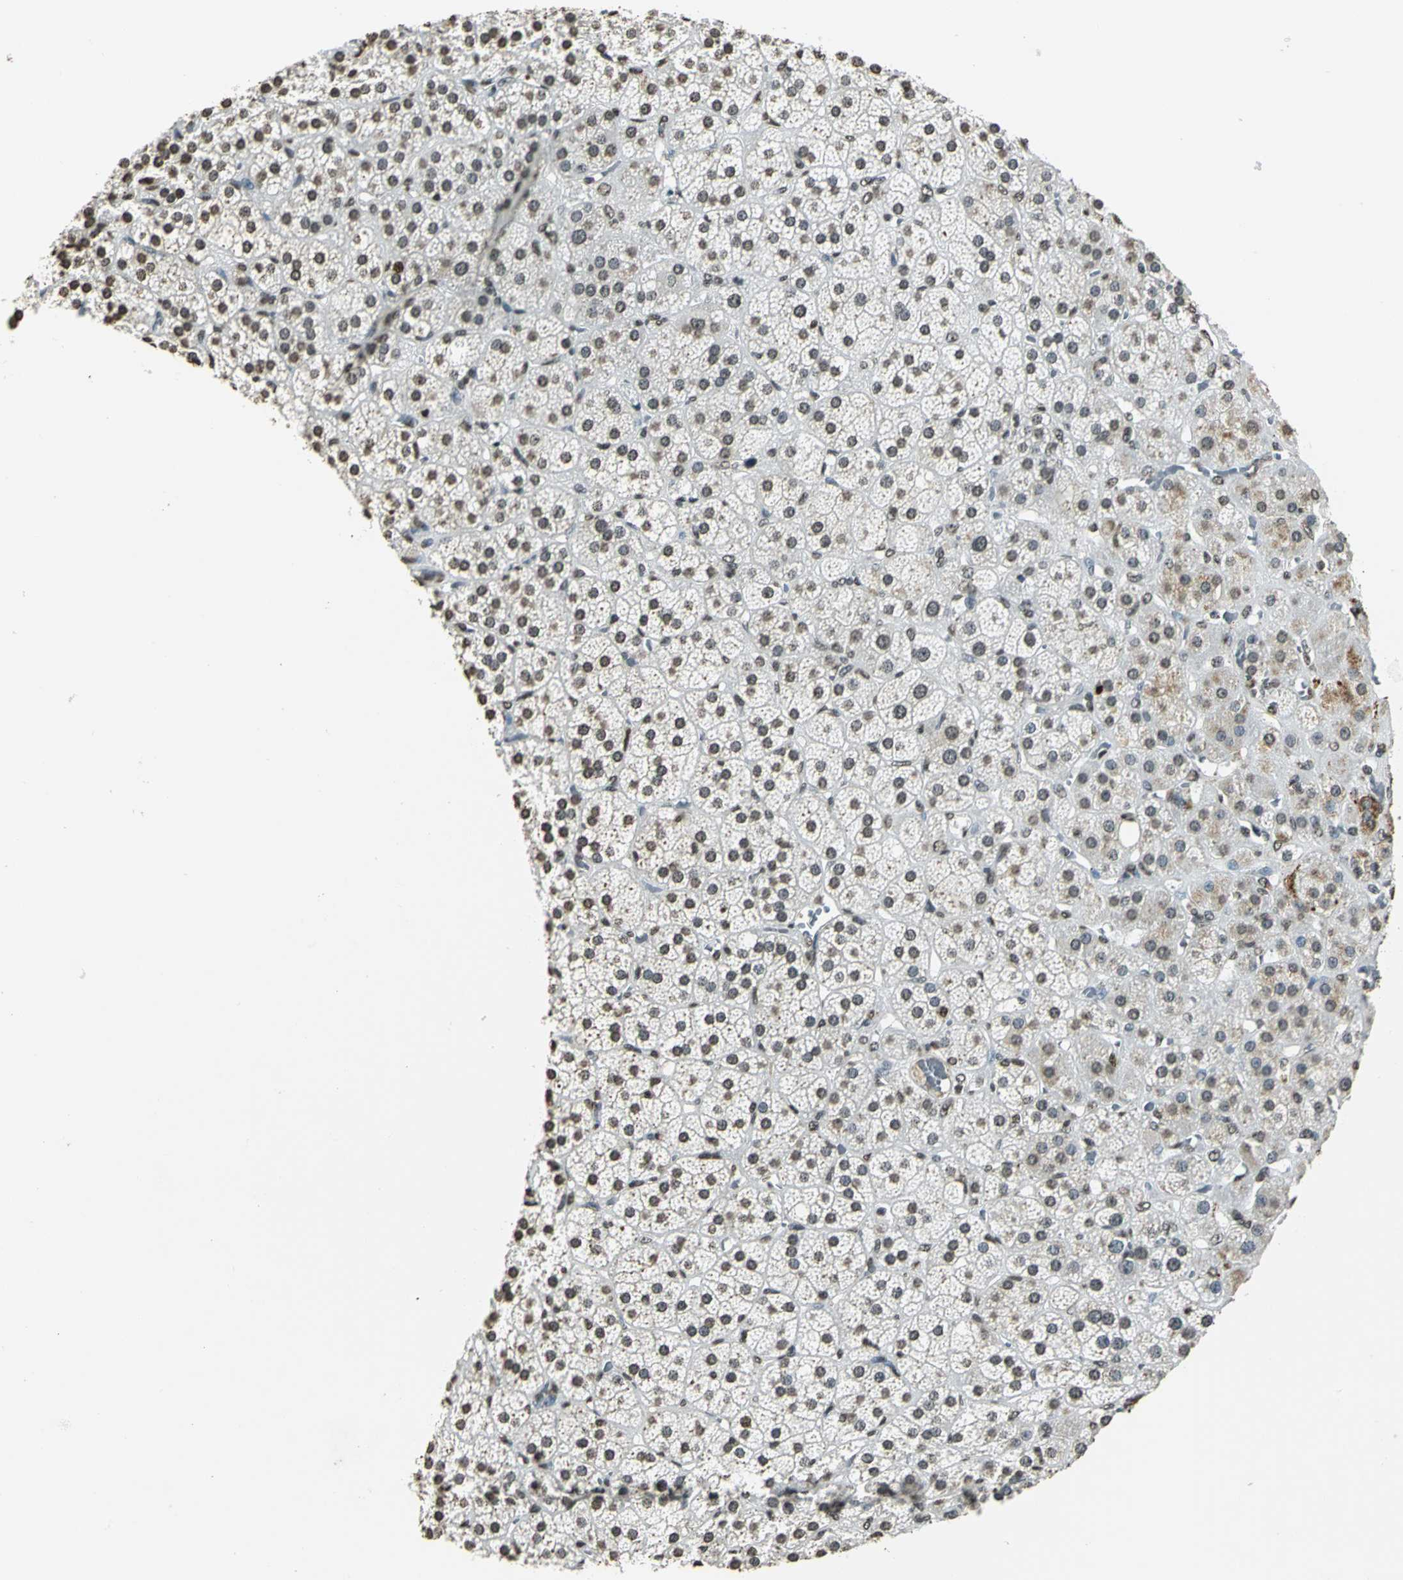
{"staining": {"intensity": "moderate", "quantity": ">75%", "location": "cytoplasmic/membranous,nuclear"}, "tissue": "adrenal gland", "cell_type": "Glandular cells", "image_type": "normal", "snomed": [{"axis": "morphology", "description": "Normal tissue, NOS"}, {"axis": "topography", "description": "Adrenal gland"}], "caption": "This histopathology image exhibits immunohistochemistry (IHC) staining of benign human adrenal gland, with medium moderate cytoplasmic/membranous,nuclear staining in about >75% of glandular cells.", "gene": "MCM4", "patient": {"sex": "female", "age": 71}}